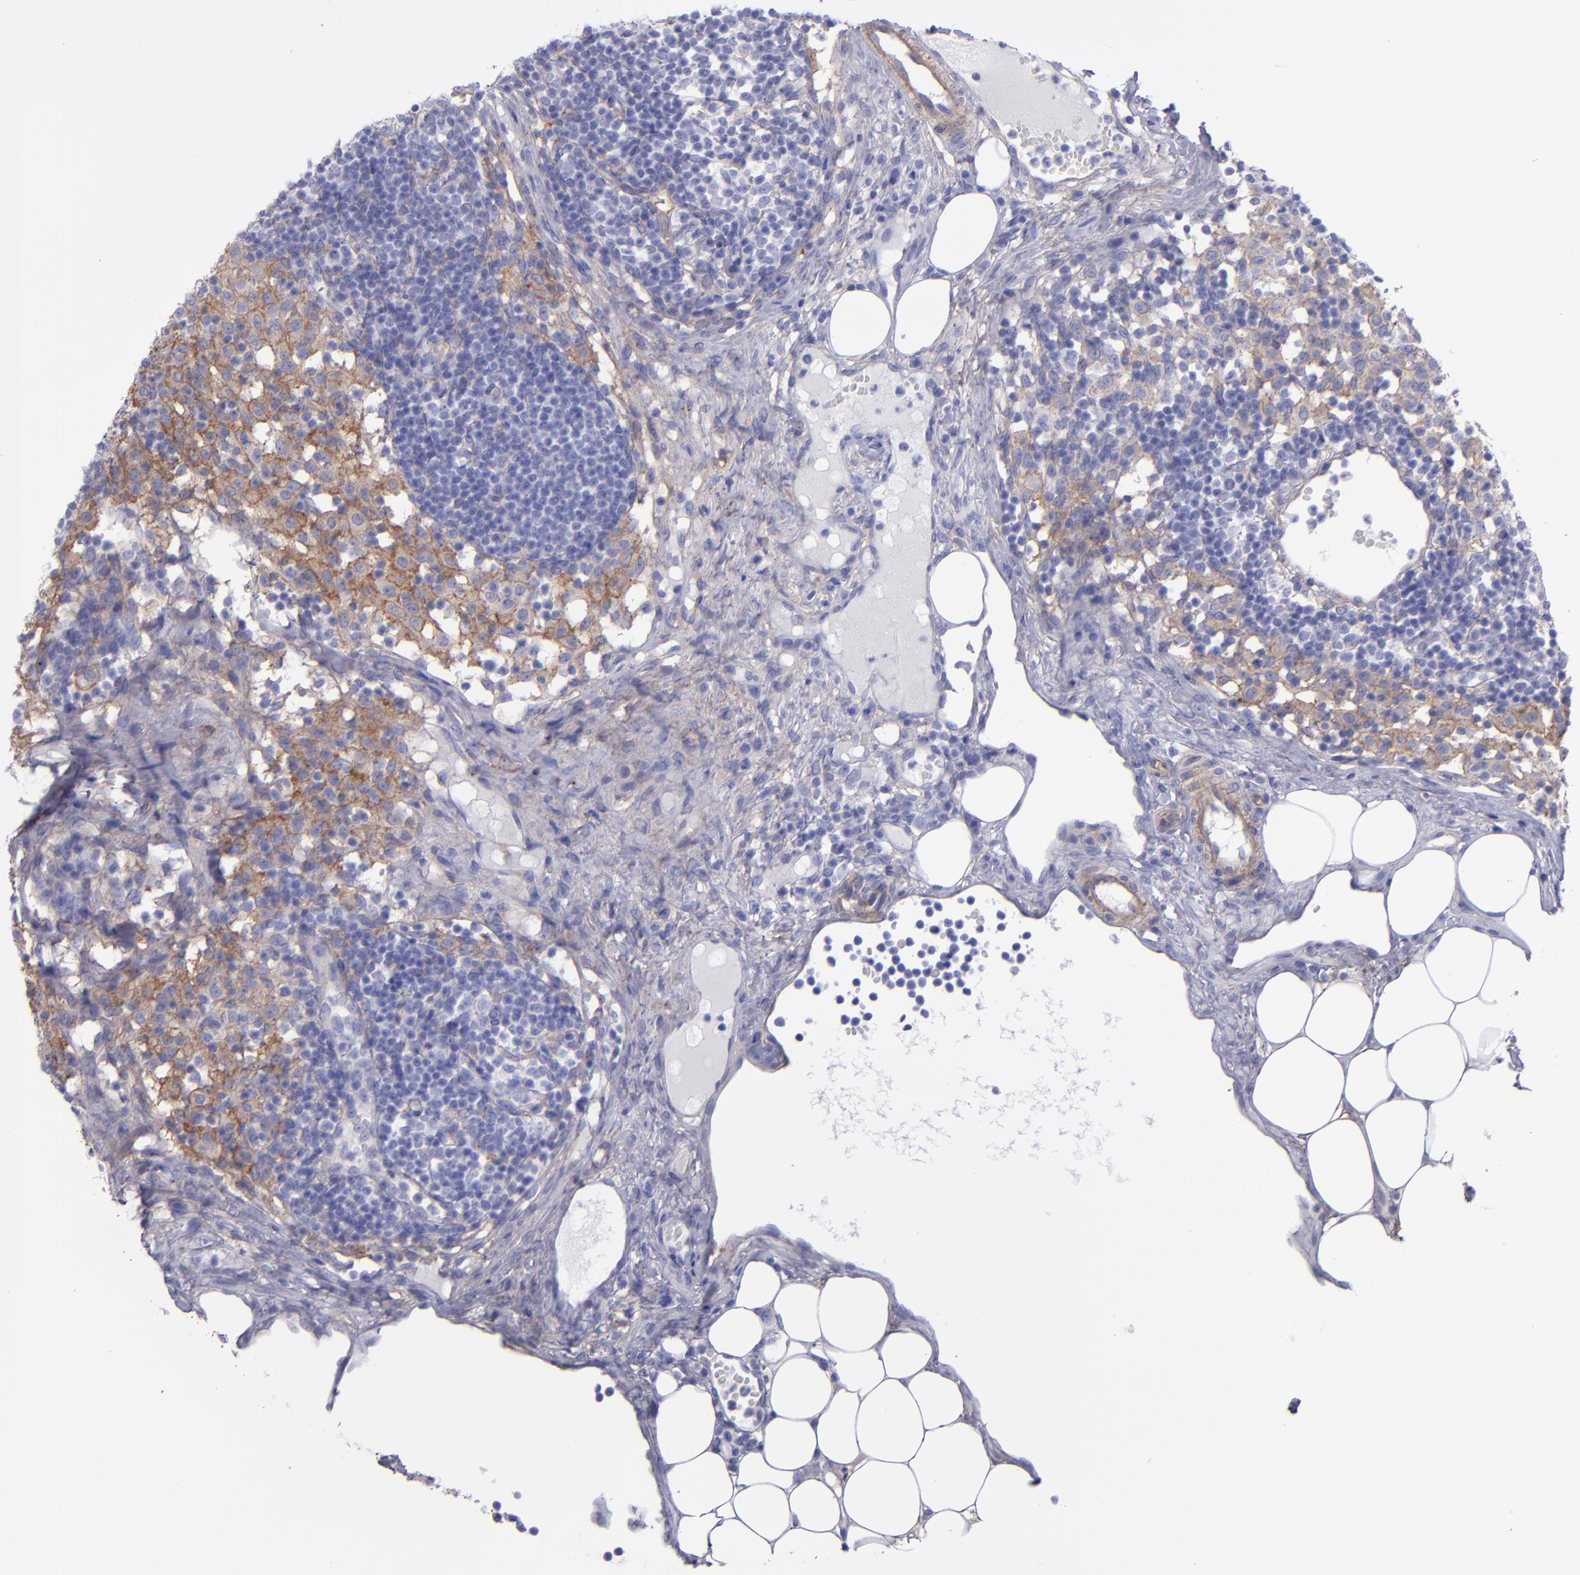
{"staining": {"intensity": "negative", "quantity": "none", "location": "none"}, "tissue": "lymph node", "cell_type": "Germinal center cells", "image_type": "normal", "snomed": [{"axis": "morphology", "description": "Normal tissue, NOS"}, {"axis": "topography", "description": "Lymph node"}], "caption": "Immunohistochemical staining of unremarkable human lymph node demonstrates no significant expression in germinal center cells.", "gene": "ITGAV", "patient": {"sex": "female", "age": 42}}